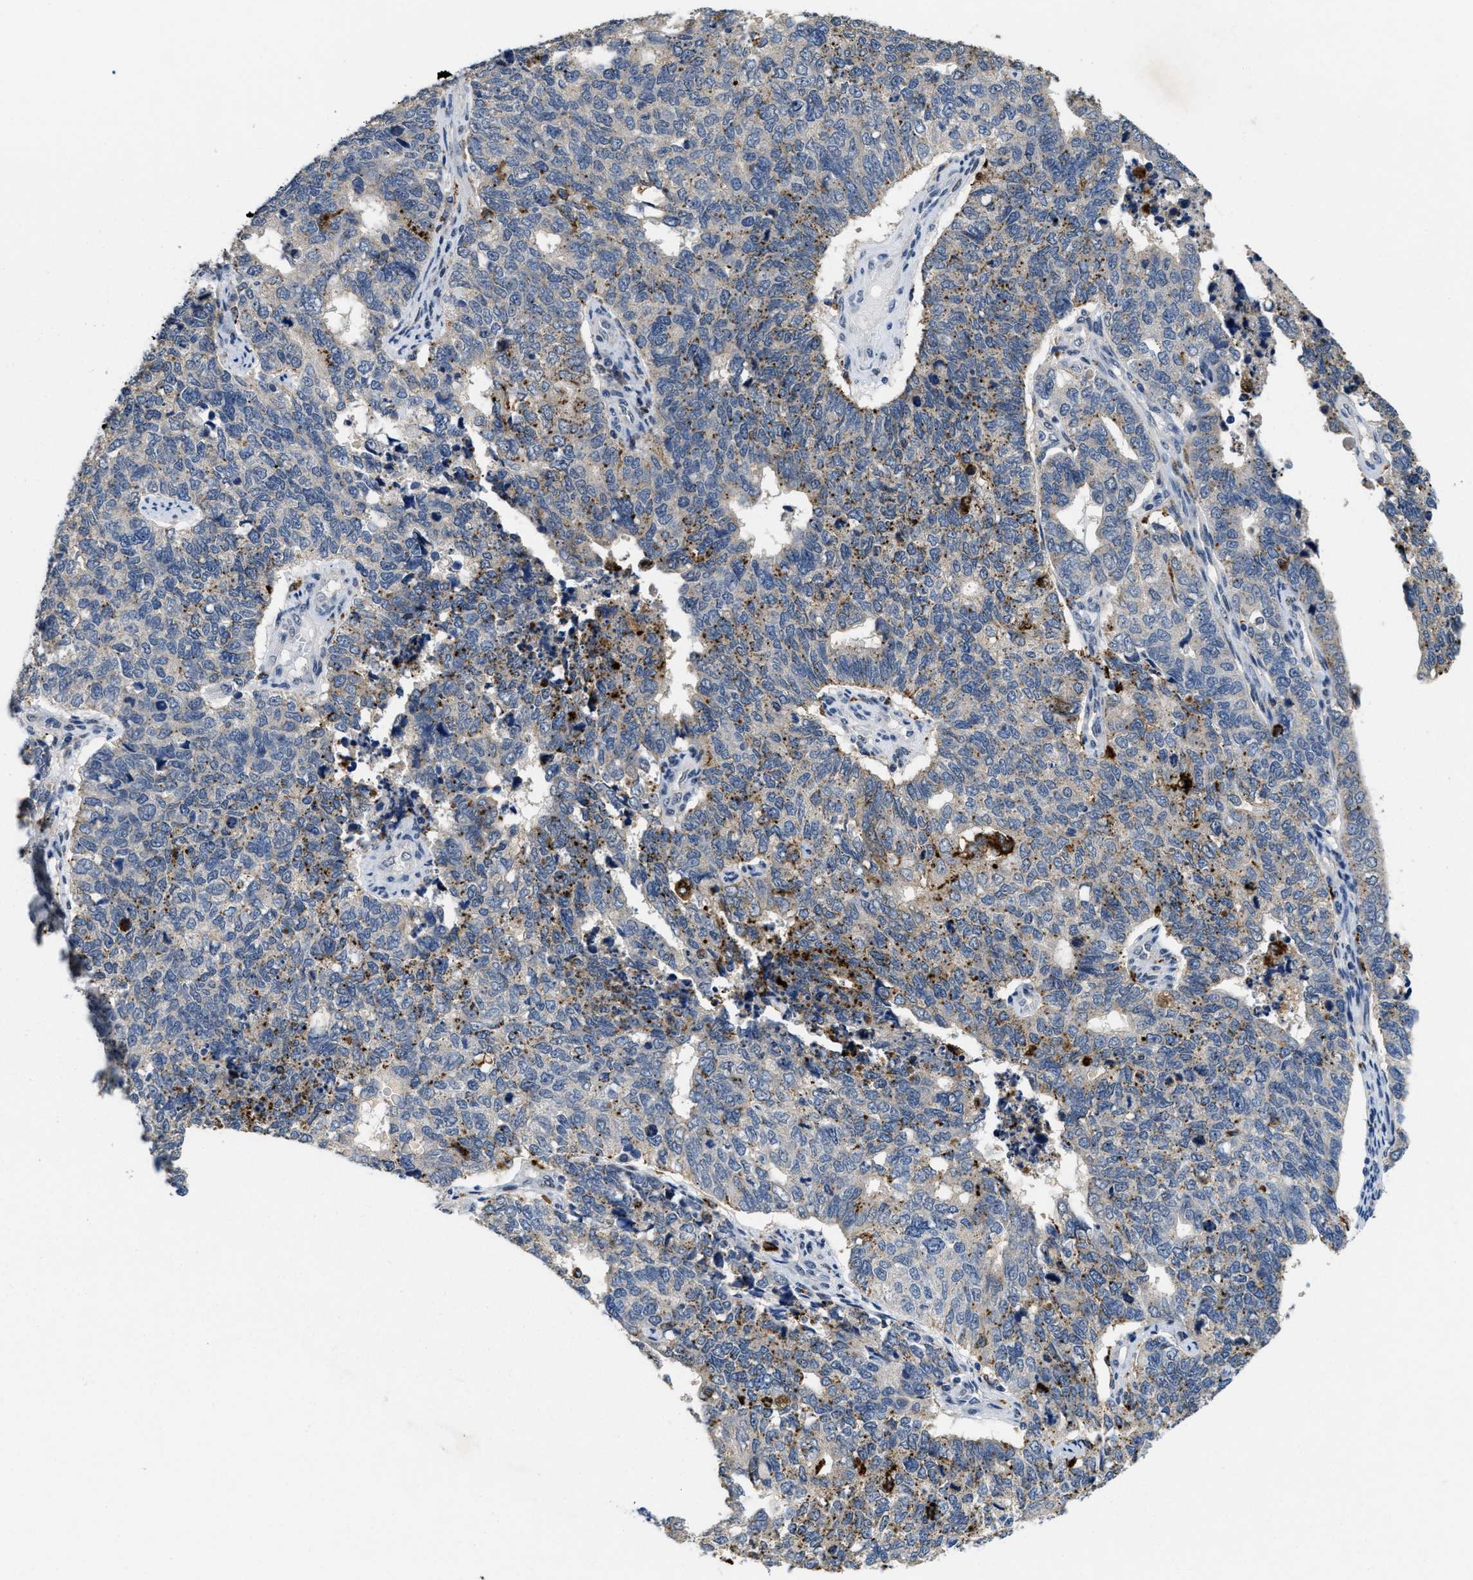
{"staining": {"intensity": "moderate", "quantity": "<25%", "location": "cytoplasmic/membranous"}, "tissue": "cervical cancer", "cell_type": "Tumor cells", "image_type": "cancer", "snomed": [{"axis": "morphology", "description": "Squamous cell carcinoma, NOS"}, {"axis": "topography", "description": "Cervix"}], "caption": "A low amount of moderate cytoplasmic/membranous expression is present in approximately <25% of tumor cells in cervical cancer tissue.", "gene": "BMPR2", "patient": {"sex": "female", "age": 63}}